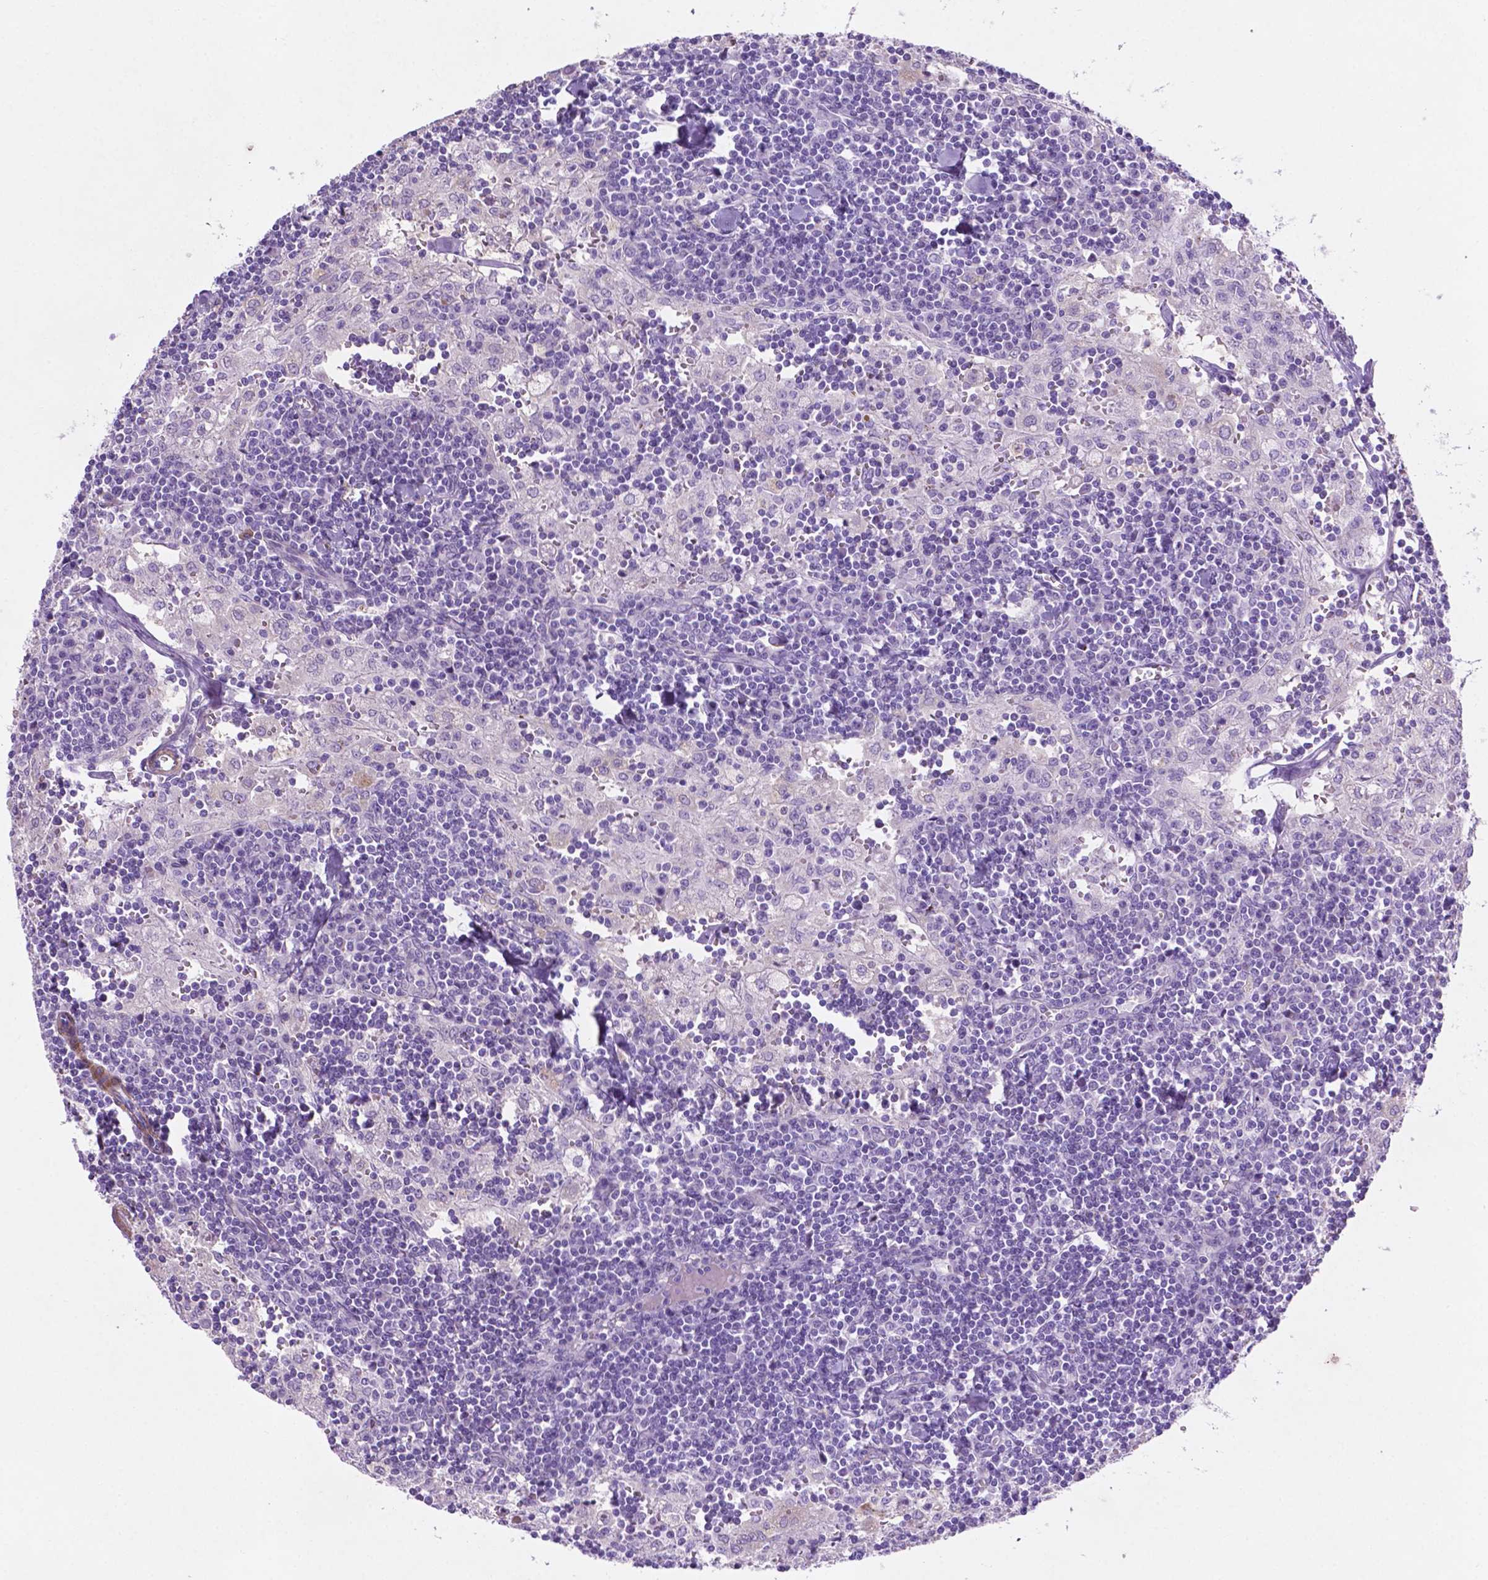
{"staining": {"intensity": "negative", "quantity": "none", "location": "none"}, "tissue": "lymph node", "cell_type": "Non-germinal center cells", "image_type": "normal", "snomed": [{"axis": "morphology", "description": "Normal tissue, NOS"}, {"axis": "topography", "description": "Lymph node"}], "caption": "Immunohistochemistry histopathology image of normal lymph node: human lymph node stained with DAB (3,3'-diaminobenzidine) displays no significant protein expression in non-germinal center cells. (Immunohistochemistry (ihc), brightfield microscopy, high magnification).", "gene": "ASPG", "patient": {"sex": "male", "age": 55}}